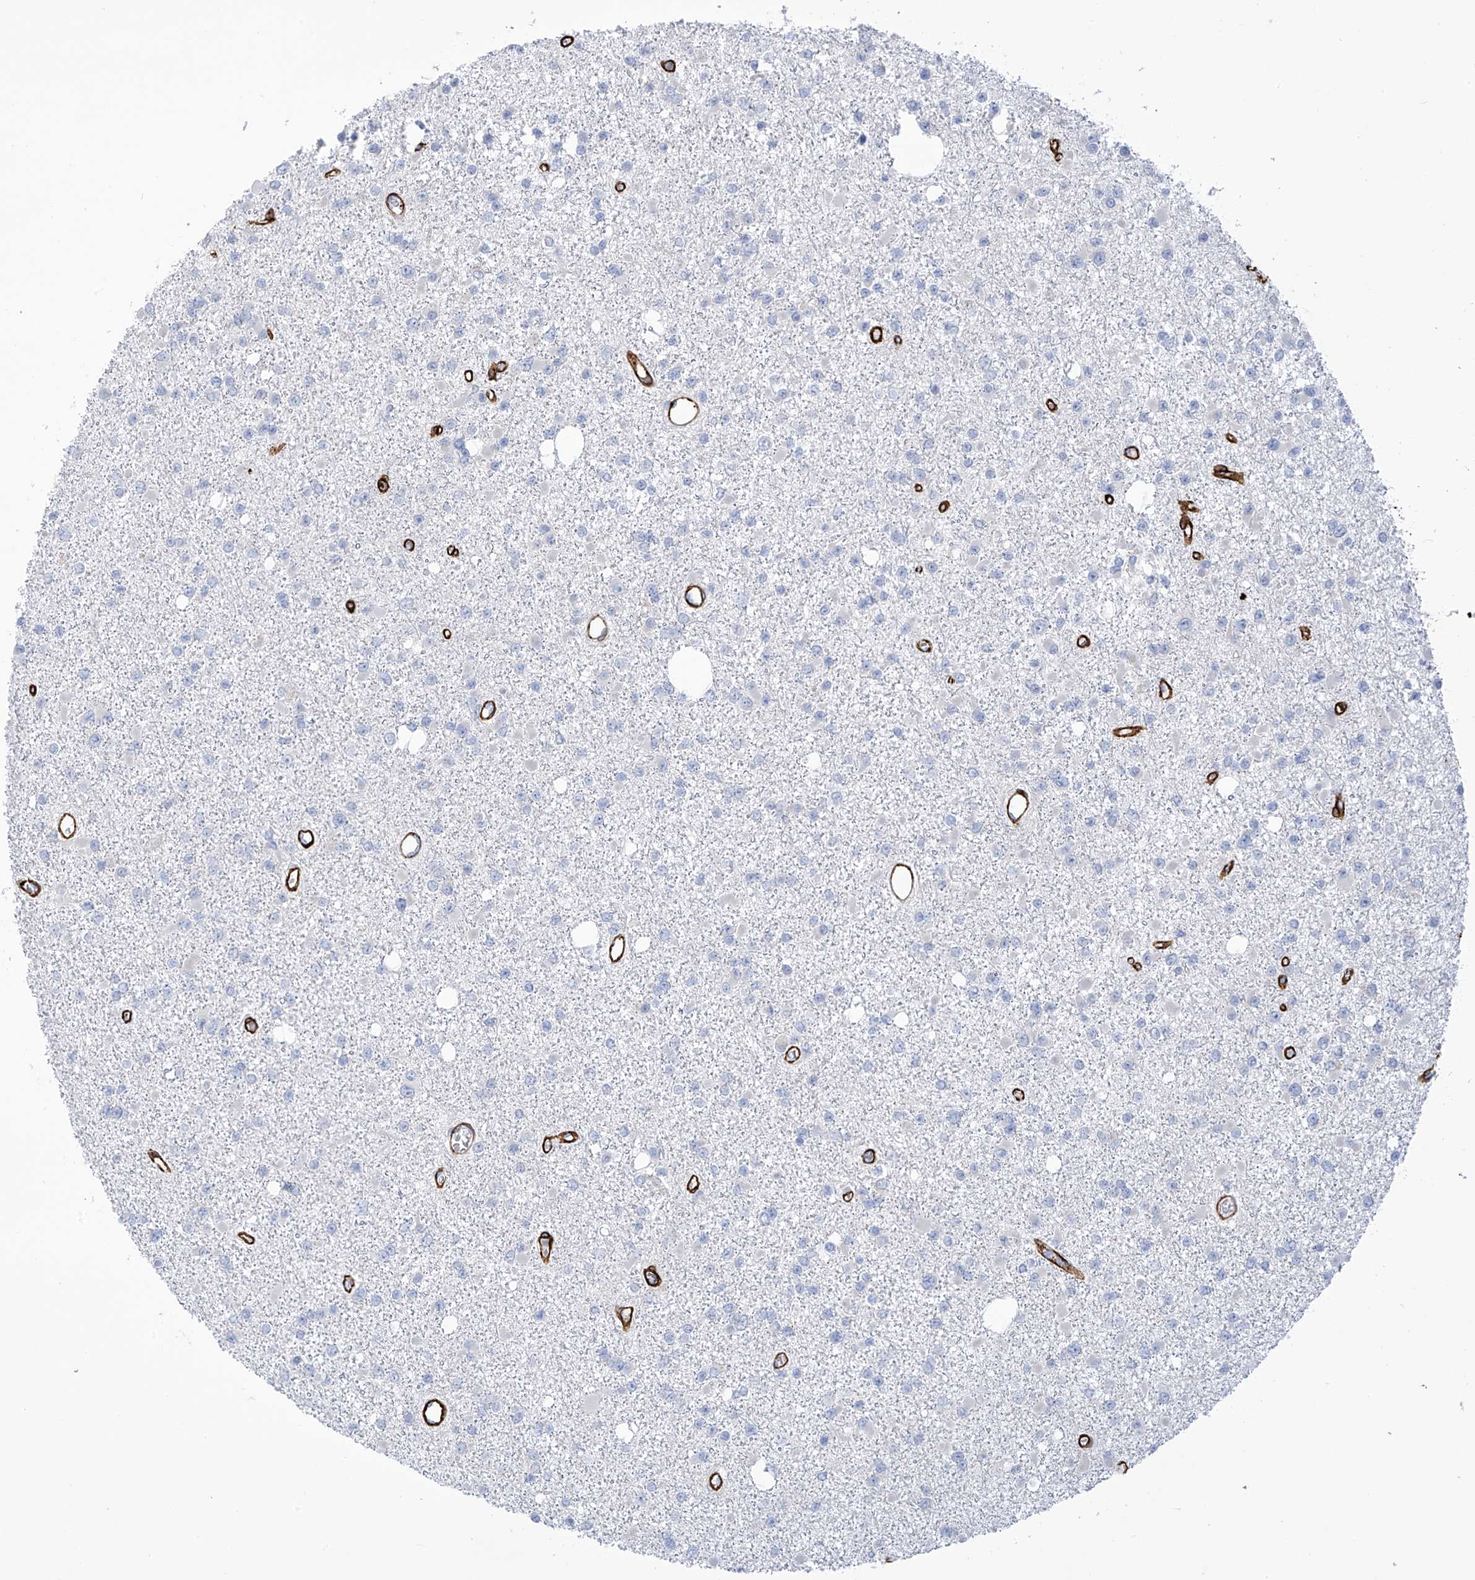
{"staining": {"intensity": "negative", "quantity": "none", "location": "none"}, "tissue": "glioma", "cell_type": "Tumor cells", "image_type": "cancer", "snomed": [{"axis": "morphology", "description": "Glioma, malignant, Low grade"}, {"axis": "topography", "description": "Brain"}], "caption": "Immunohistochemistry micrograph of low-grade glioma (malignant) stained for a protein (brown), which shows no positivity in tumor cells. (Stains: DAB (3,3'-diaminobenzidine) IHC with hematoxylin counter stain, Microscopy: brightfield microscopy at high magnification).", "gene": "SLC6A12", "patient": {"sex": "female", "age": 22}}